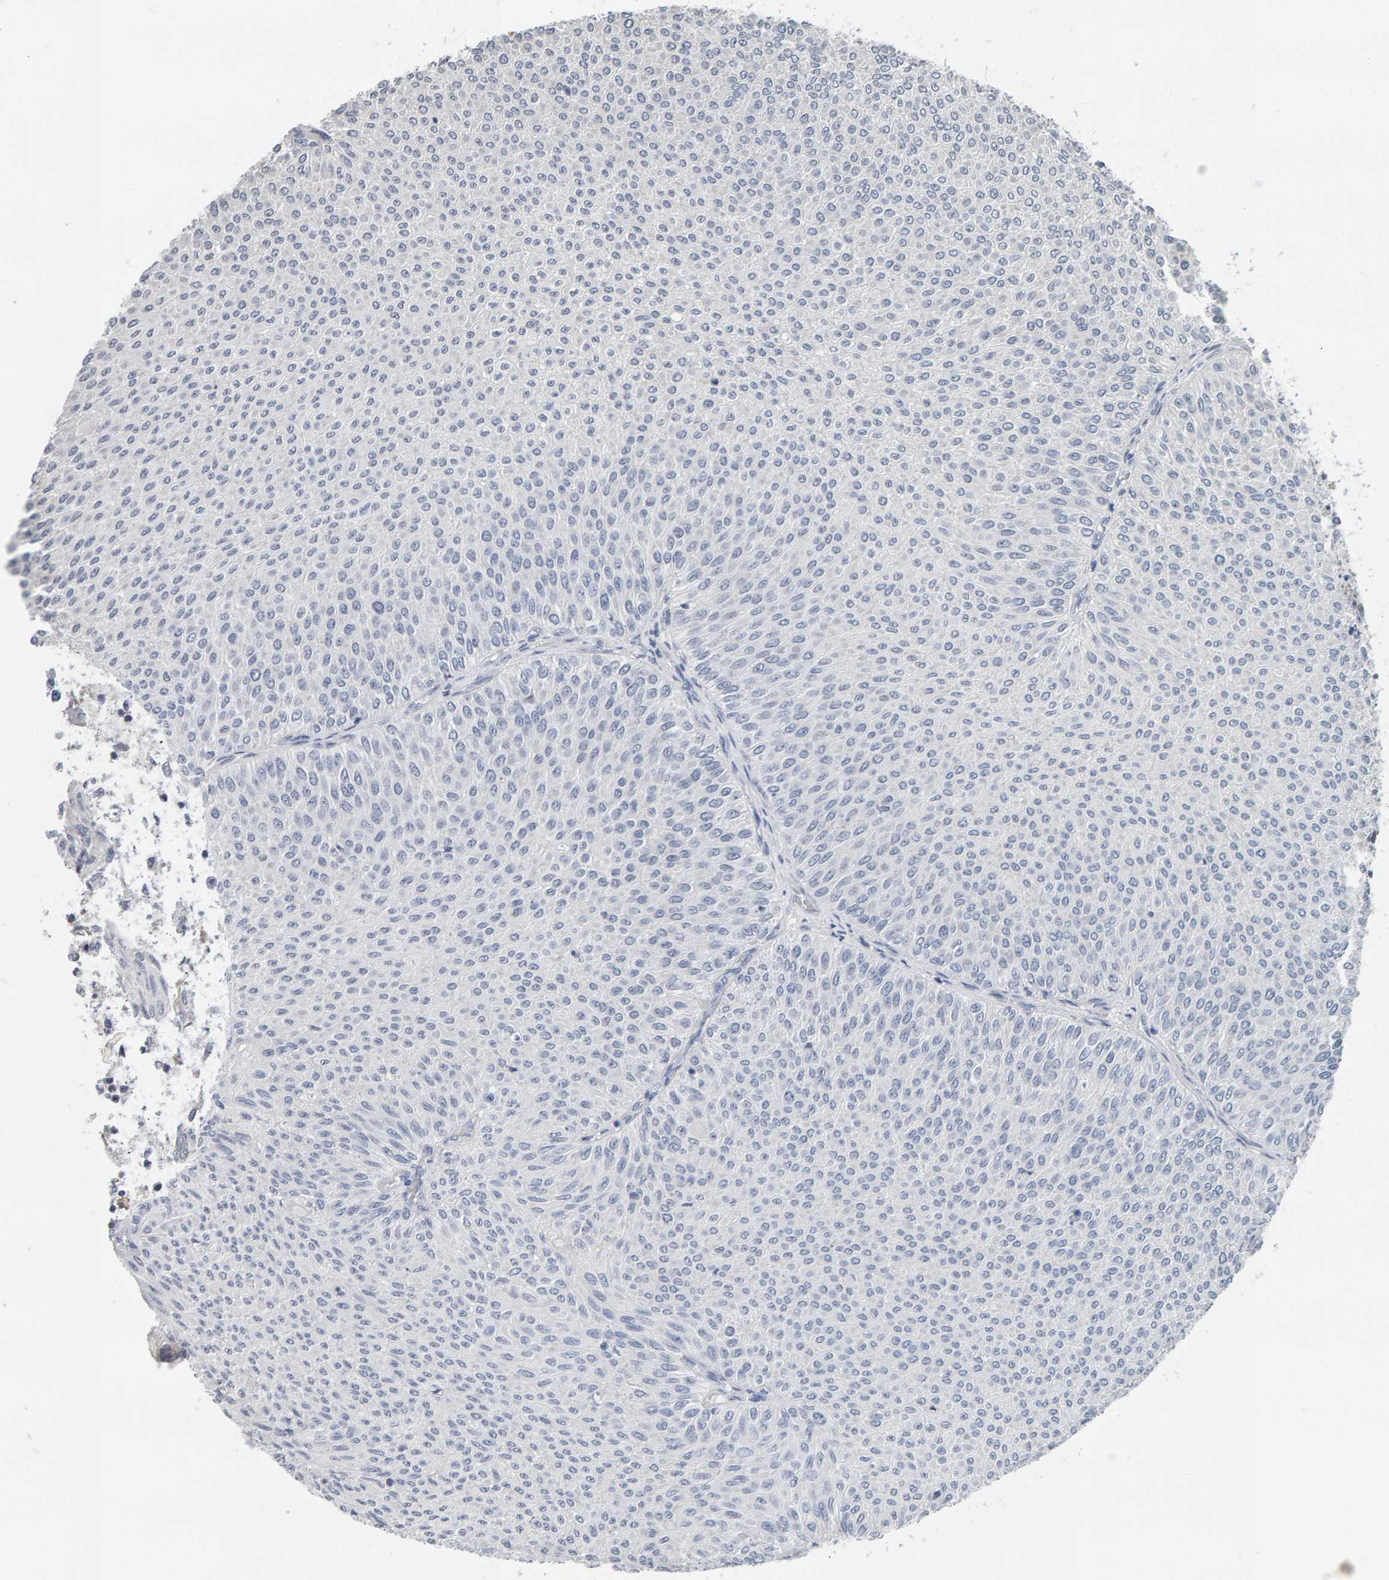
{"staining": {"intensity": "negative", "quantity": "none", "location": "none"}, "tissue": "urothelial cancer", "cell_type": "Tumor cells", "image_type": "cancer", "snomed": [{"axis": "morphology", "description": "Urothelial carcinoma, Low grade"}, {"axis": "topography", "description": "Urinary bladder"}], "caption": "Urothelial cancer was stained to show a protein in brown. There is no significant staining in tumor cells.", "gene": "ADHFE1", "patient": {"sex": "male", "age": 78}}